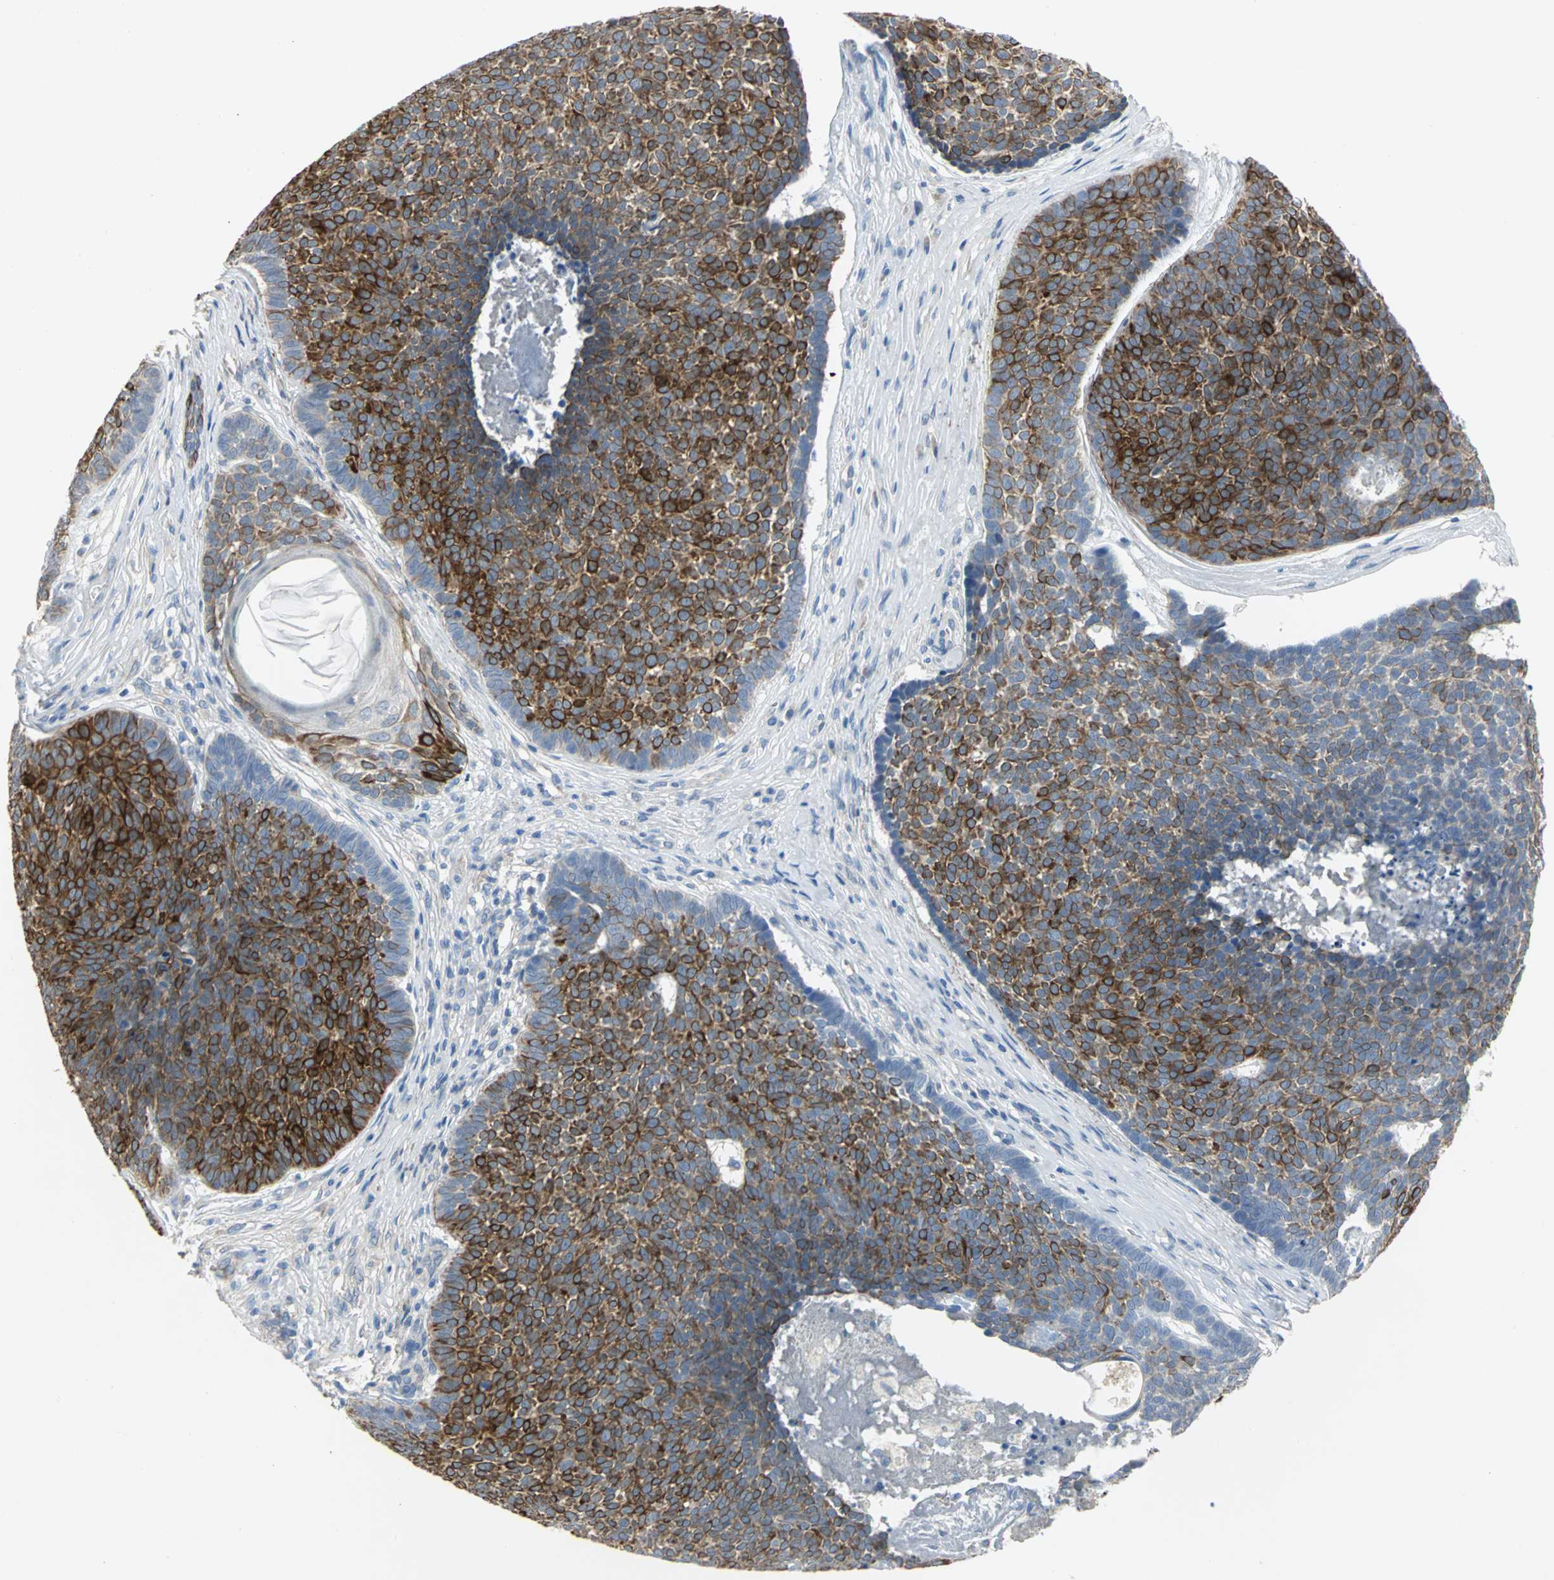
{"staining": {"intensity": "strong", "quantity": ">75%", "location": "cytoplasmic/membranous"}, "tissue": "skin cancer", "cell_type": "Tumor cells", "image_type": "cancer", "snomed": [{"axis": "morphology", "description": "Basal cell carcinoma"}, {"axis": "topography", "description": "Skin"}], "caption": "Skin basal cell carcinoma stained with a protein marker shows strong staining in tumor cells.", "gene": "HTR1F", "patient": {"sex": "male", "age": 84}}